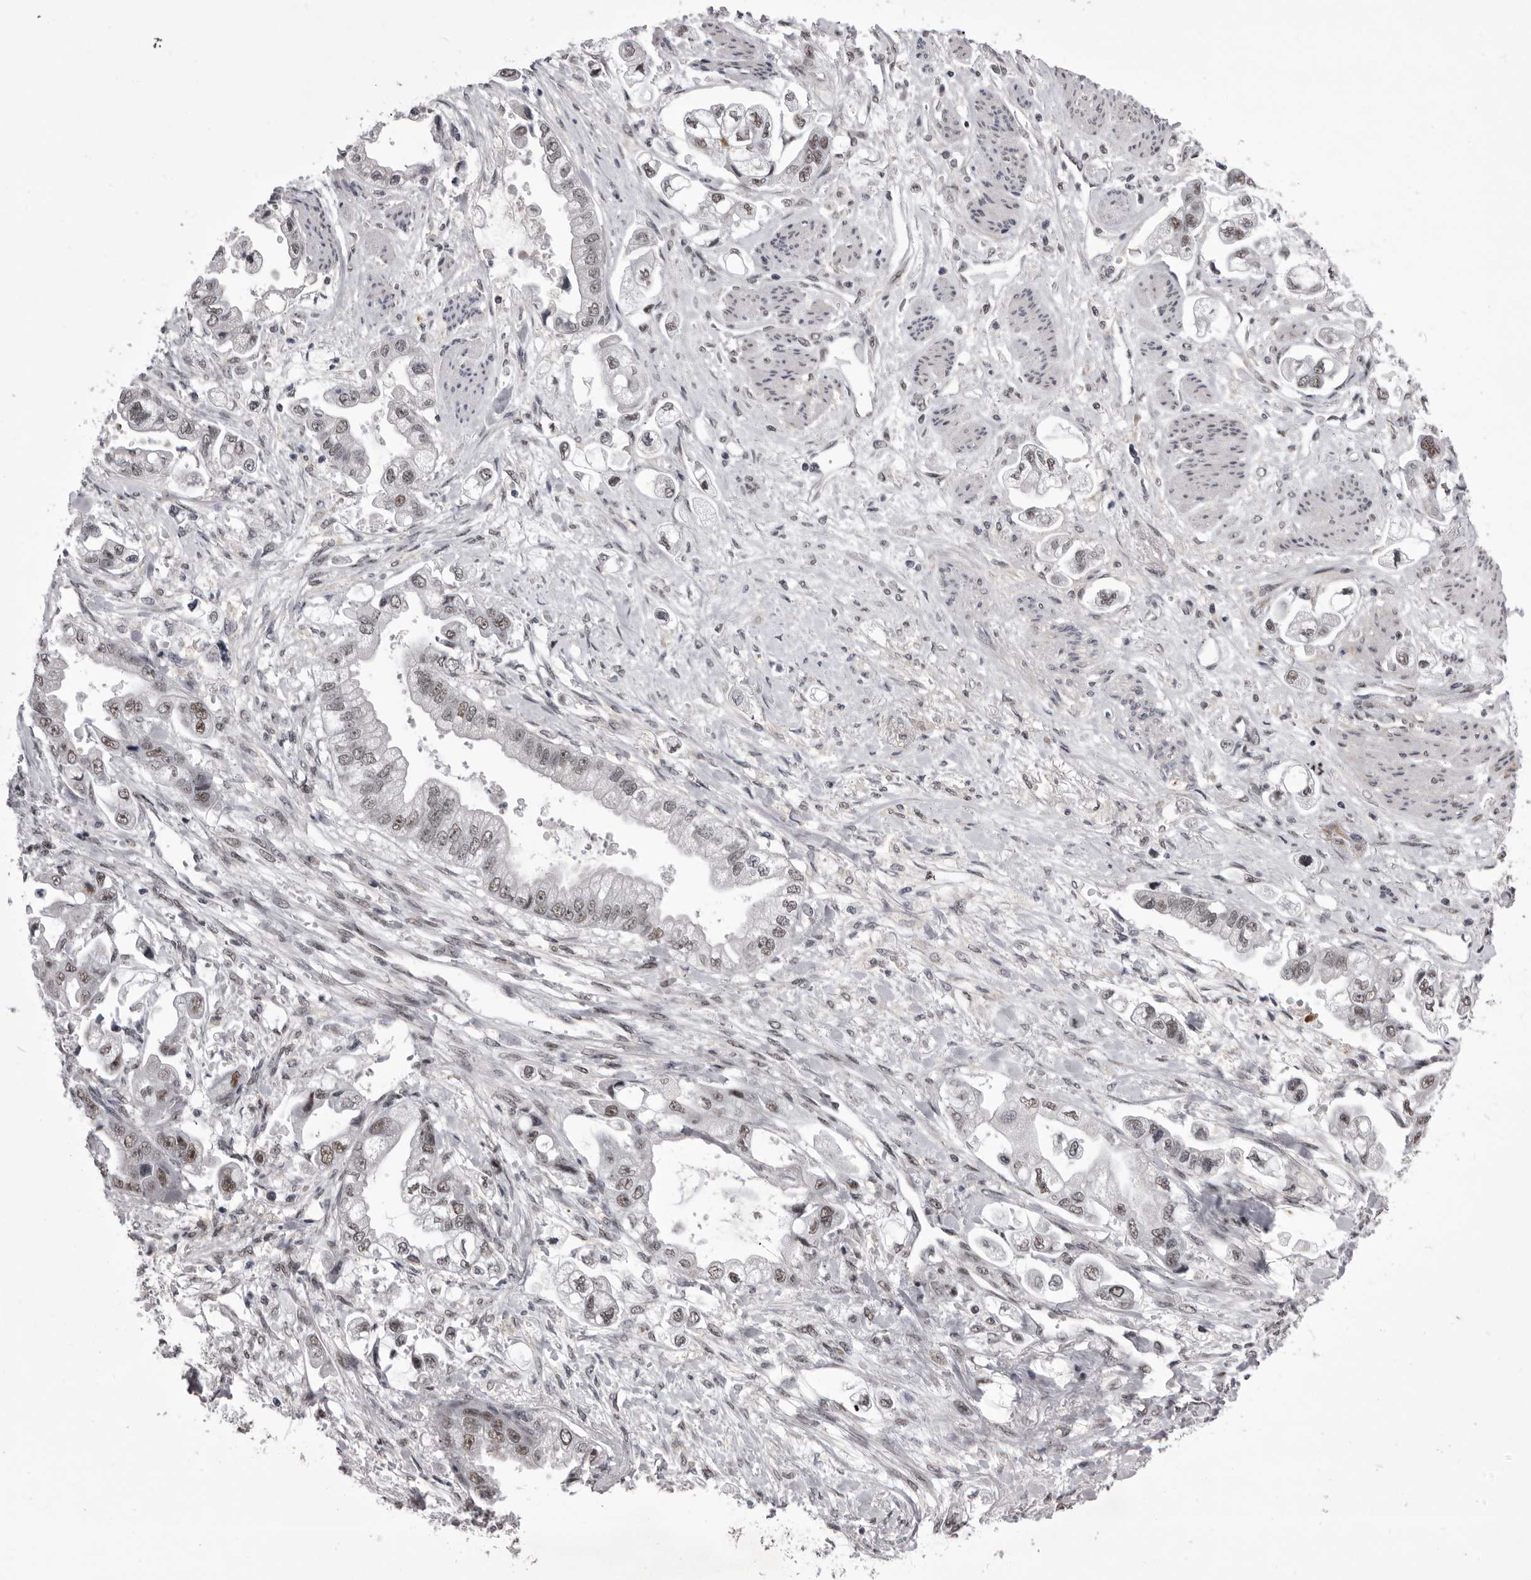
{"staining": {"intensity": "weak", "quantity": "25%-75%", "location": "nuclear"}, "tissue": "stomach cancer", "cell_type": "Tumor cells", "image_type": "cancer", "snomed": [{"axis": "morphology", "description": "Adenocarcinoma, NOS"}, {"axis": "topography", "description": "Stomach"}], "caption": "A brown stain shows weak nuclear positivity of a protein in human stomach cancer tumor cells.", "gene": "PRPF3", "patient": {"sex": "male", "age": 62}}